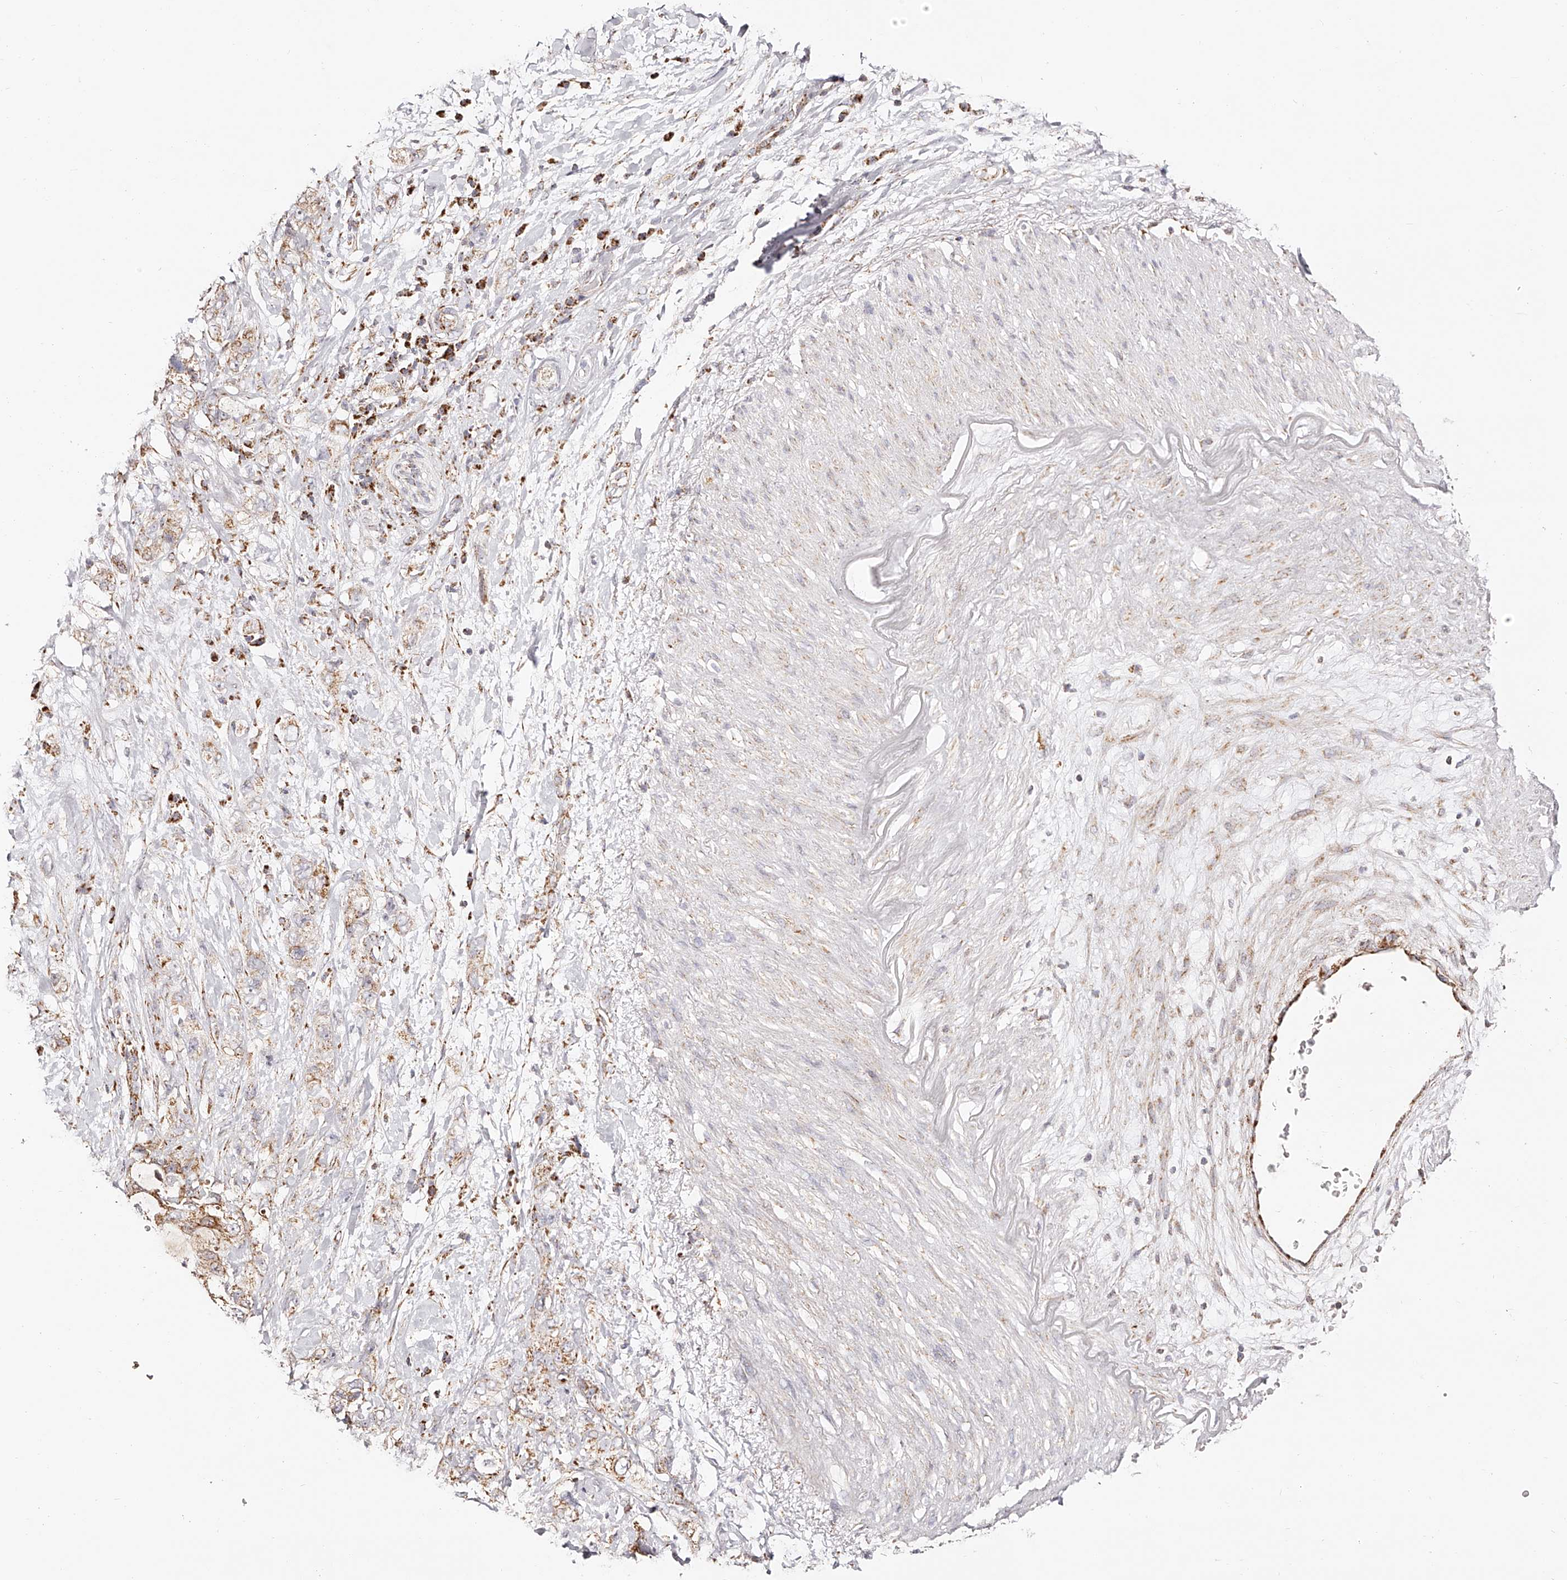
{"staining": {"intensity": "moderate", "quantity": "25%-75%", "location": "cytoplasmic/membranous"}, "tissue": "pancreatic cancer", "cell_type": "Tumor cells", "image_type": "cancer", "snomed": [{"axis": "morphology", "description": "Adenocarcinoma, NOS"}, {"axis": "topography", "description": "Pancreas"}], "caption": "High-power microscopy captured an IHC micrograph of pancreatic adenocarcinoma, revealing moderate cytoplasmic/membranous expression in approximately 25%-75% of tumor cells. Nuclei are stained in blue.", "gene": "NDUFV3", "patient": {"sex": "female", "age": 73}}